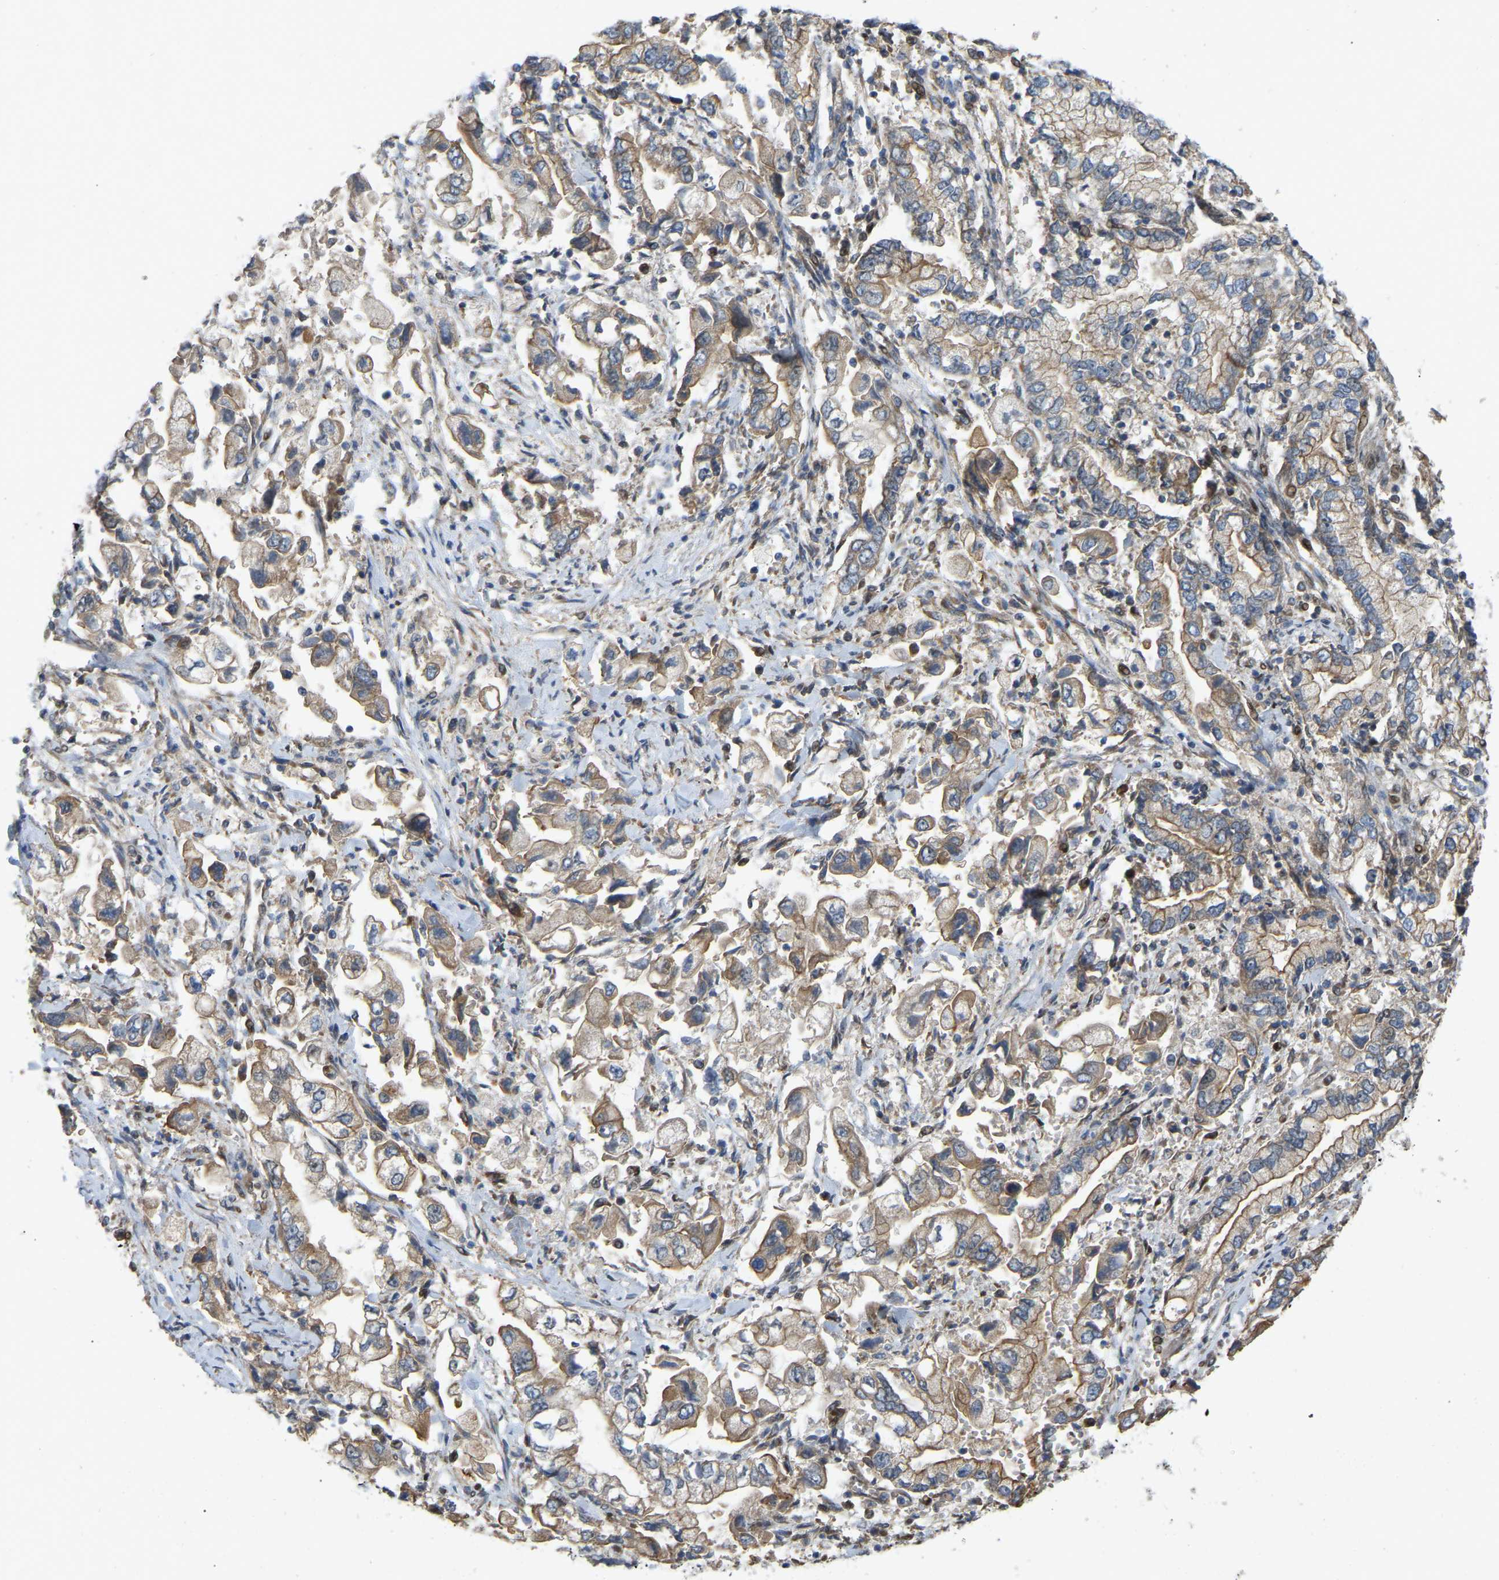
{"staining": {"intensity": "moderate", "quantity": ">75%", "location": "cytoplasmic/membranous"}, "tissue": "stomach cancer", "cell_type": "Tumor cells", "image_type": "cancer", "snomed": [{"axis": "morphology", "description": "Normal tissue, NOS"}, {"axis": "morphology", "description": "Adenocarcinoma, NOS"}, {"axis": "topography", "description": "Stomach"}], "caption": "A medium amount of moderate cytoplasmic/membranous expression is appreciated in about >75% of tumor cells in stomach cancer tissue.", "gene": "C21orf91", "patient": {"sex": "male", "age": 62}}